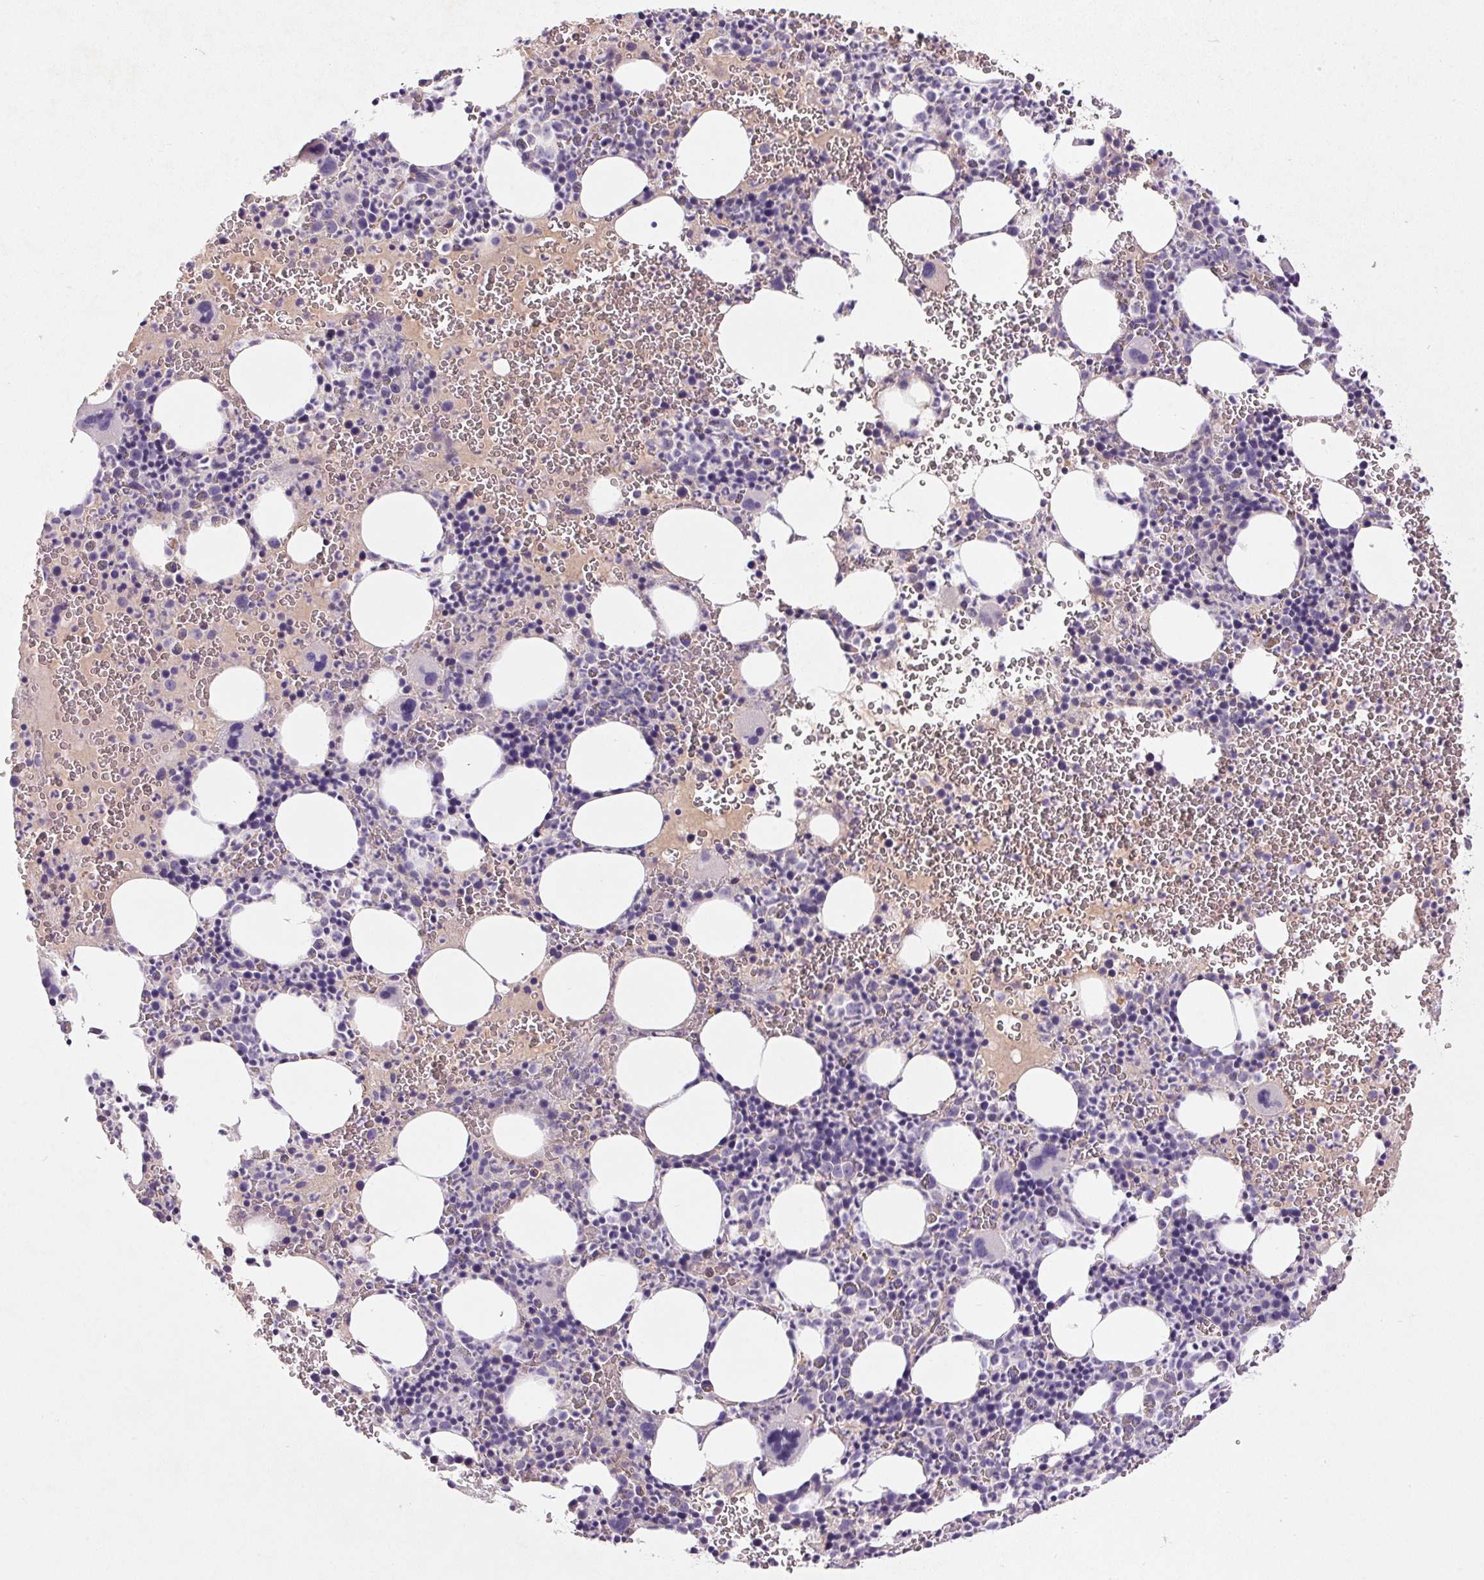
{"staining": {"intensity": "weak", "quantity": "<25%", "location": "cytoplasmic/membranous"}, "tissue": "bone marrow", "cell_type": "Hematopoietic cells", "image_type": "normal", "snomed": [{"axis": "morphology", "description": "Normal tissue, NOS"}, {"axis": "topography", "description": "Bone marrow"}], "caption": "High power microscopy image of an immunohistochemistry photomicrograph of normal bone marrow, revealing no significant positivity in hematopoietic cells.", "gene": "APOC4", "patient": {"sex": "male", "age": 63}}